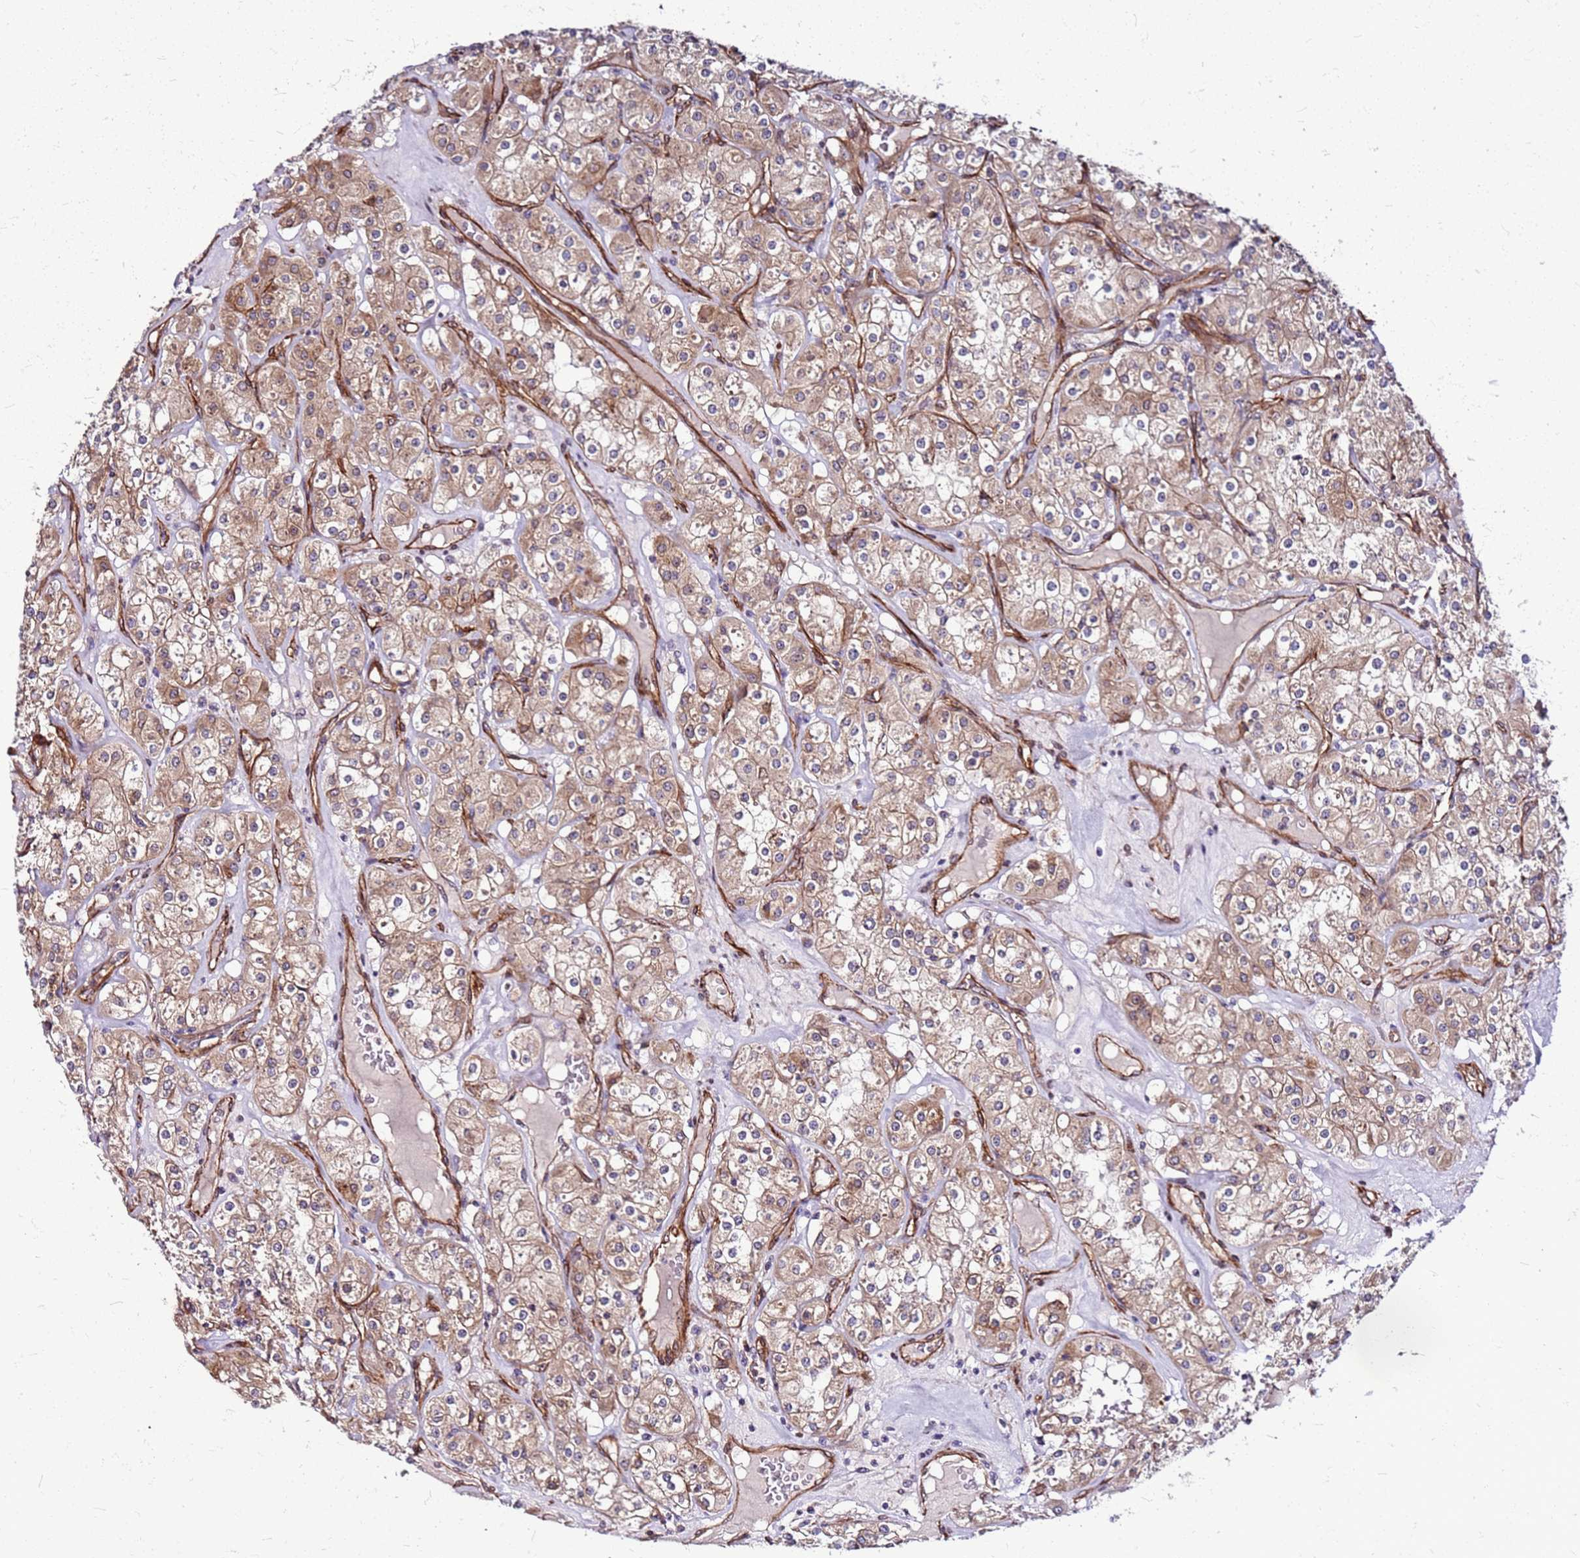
{"staining": {"intensity": "moderate", "quantity": ">75%", "location": "cytoplasmic/membranous"}, "tissue": "renal cancer", "cell_type": "Tumor cells", "image_type": "cancer", "snomed": [{"axis": "morphology", "description": "Adenocarcinoma, NOS"}, {"axis": "topography", "description": "Kidney"}], "caption": "A micrograph of adenocarcinoma (renal) stained for a protein shows moderate cytoplasmic/membranous brown staining in tumor cells. (DAB IHC, brown staining for protein, blue staining for nuclei).", "gene": "TOPAZ1", "patient": {"sex": "male", "age": 77}}